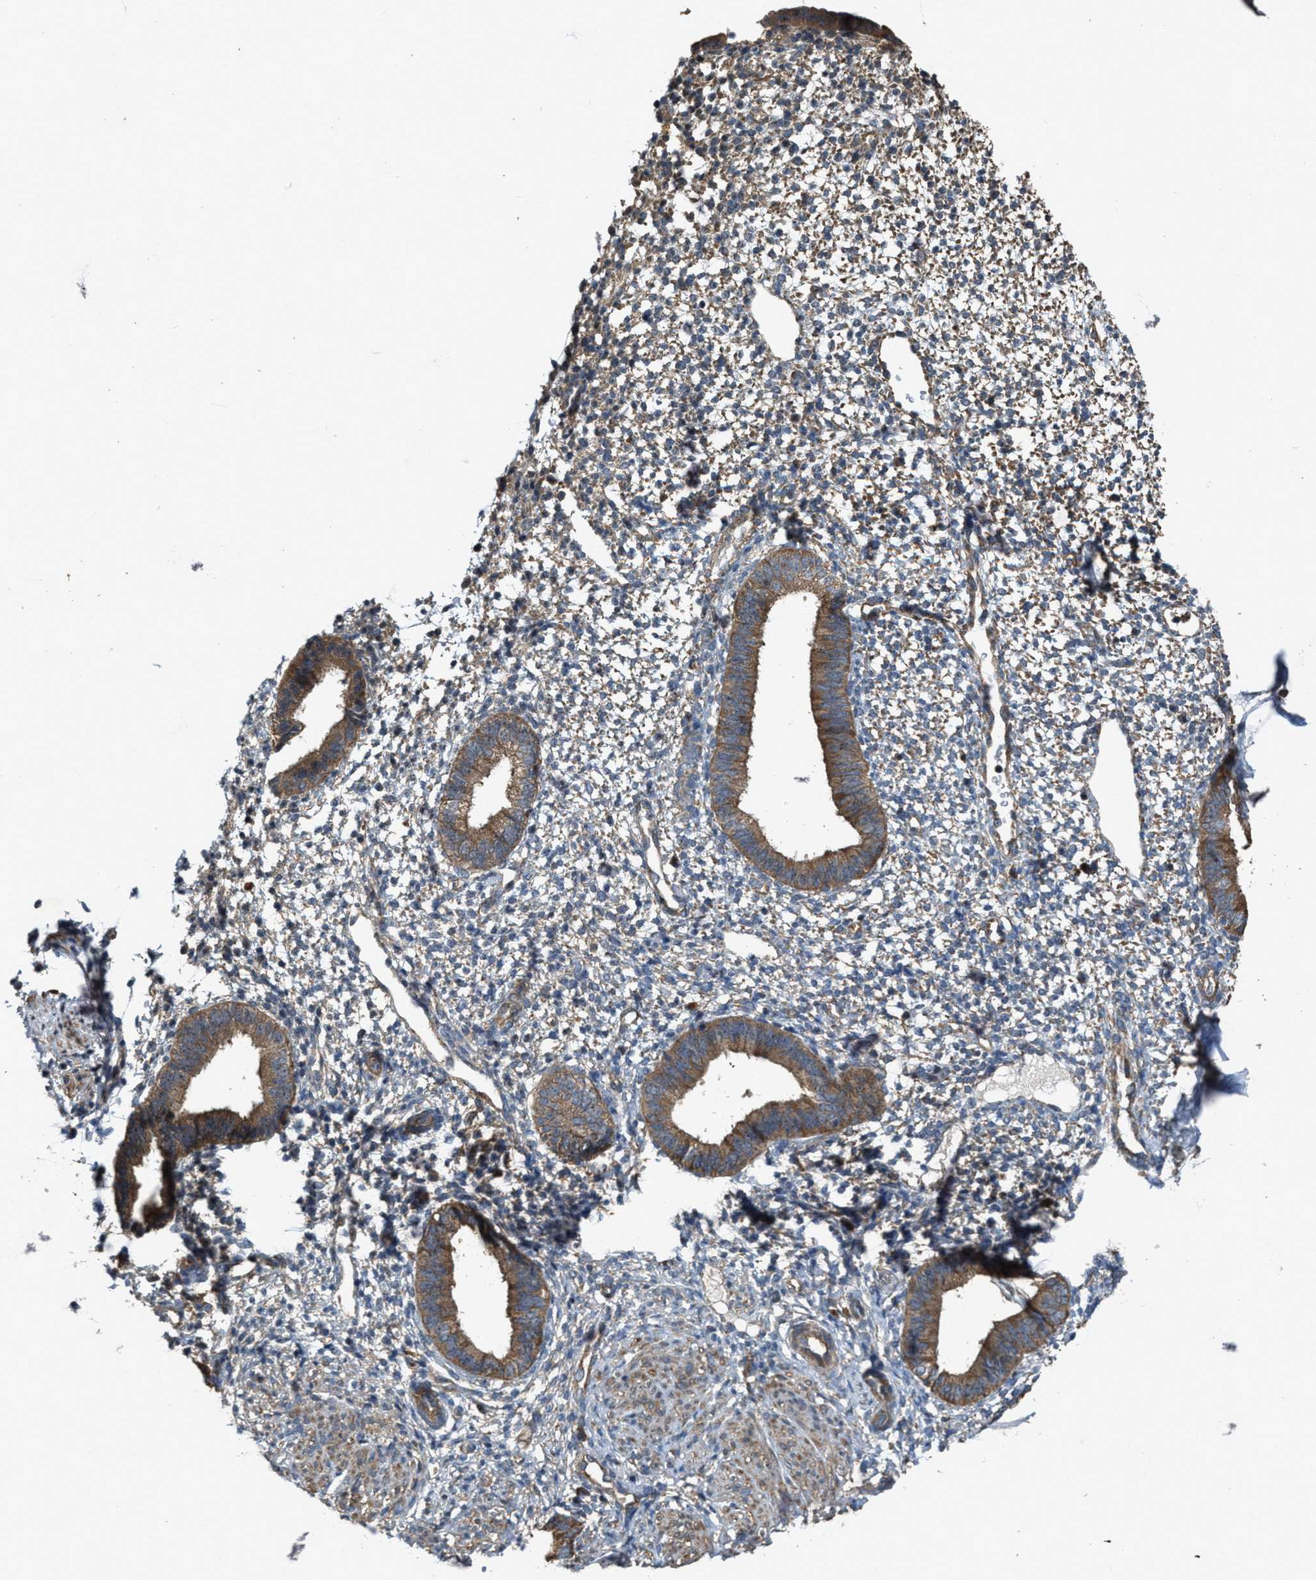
{"staining": {"intensity": "moderate", "quantity": "<25%", "location": "cytoplasmic/membranous"}, "tissue": "endometrium", "cell_type": "Cells in endometrial stroma", "image_type": "normal", "snomed": [{"axis": "morphology", "description": "Normal tissue, NOS"}, {"axis": "topography", "description": "Endometrium"}], "caption": "Immunohistochemical staining of unremarkable endometrium shows low levels of moderate cytoplasmic/membranous positivity in approximately <25% of cells in endometrial stroma.", "gene": "PDP2", "patient": {"sex": "female", "age": 46}}